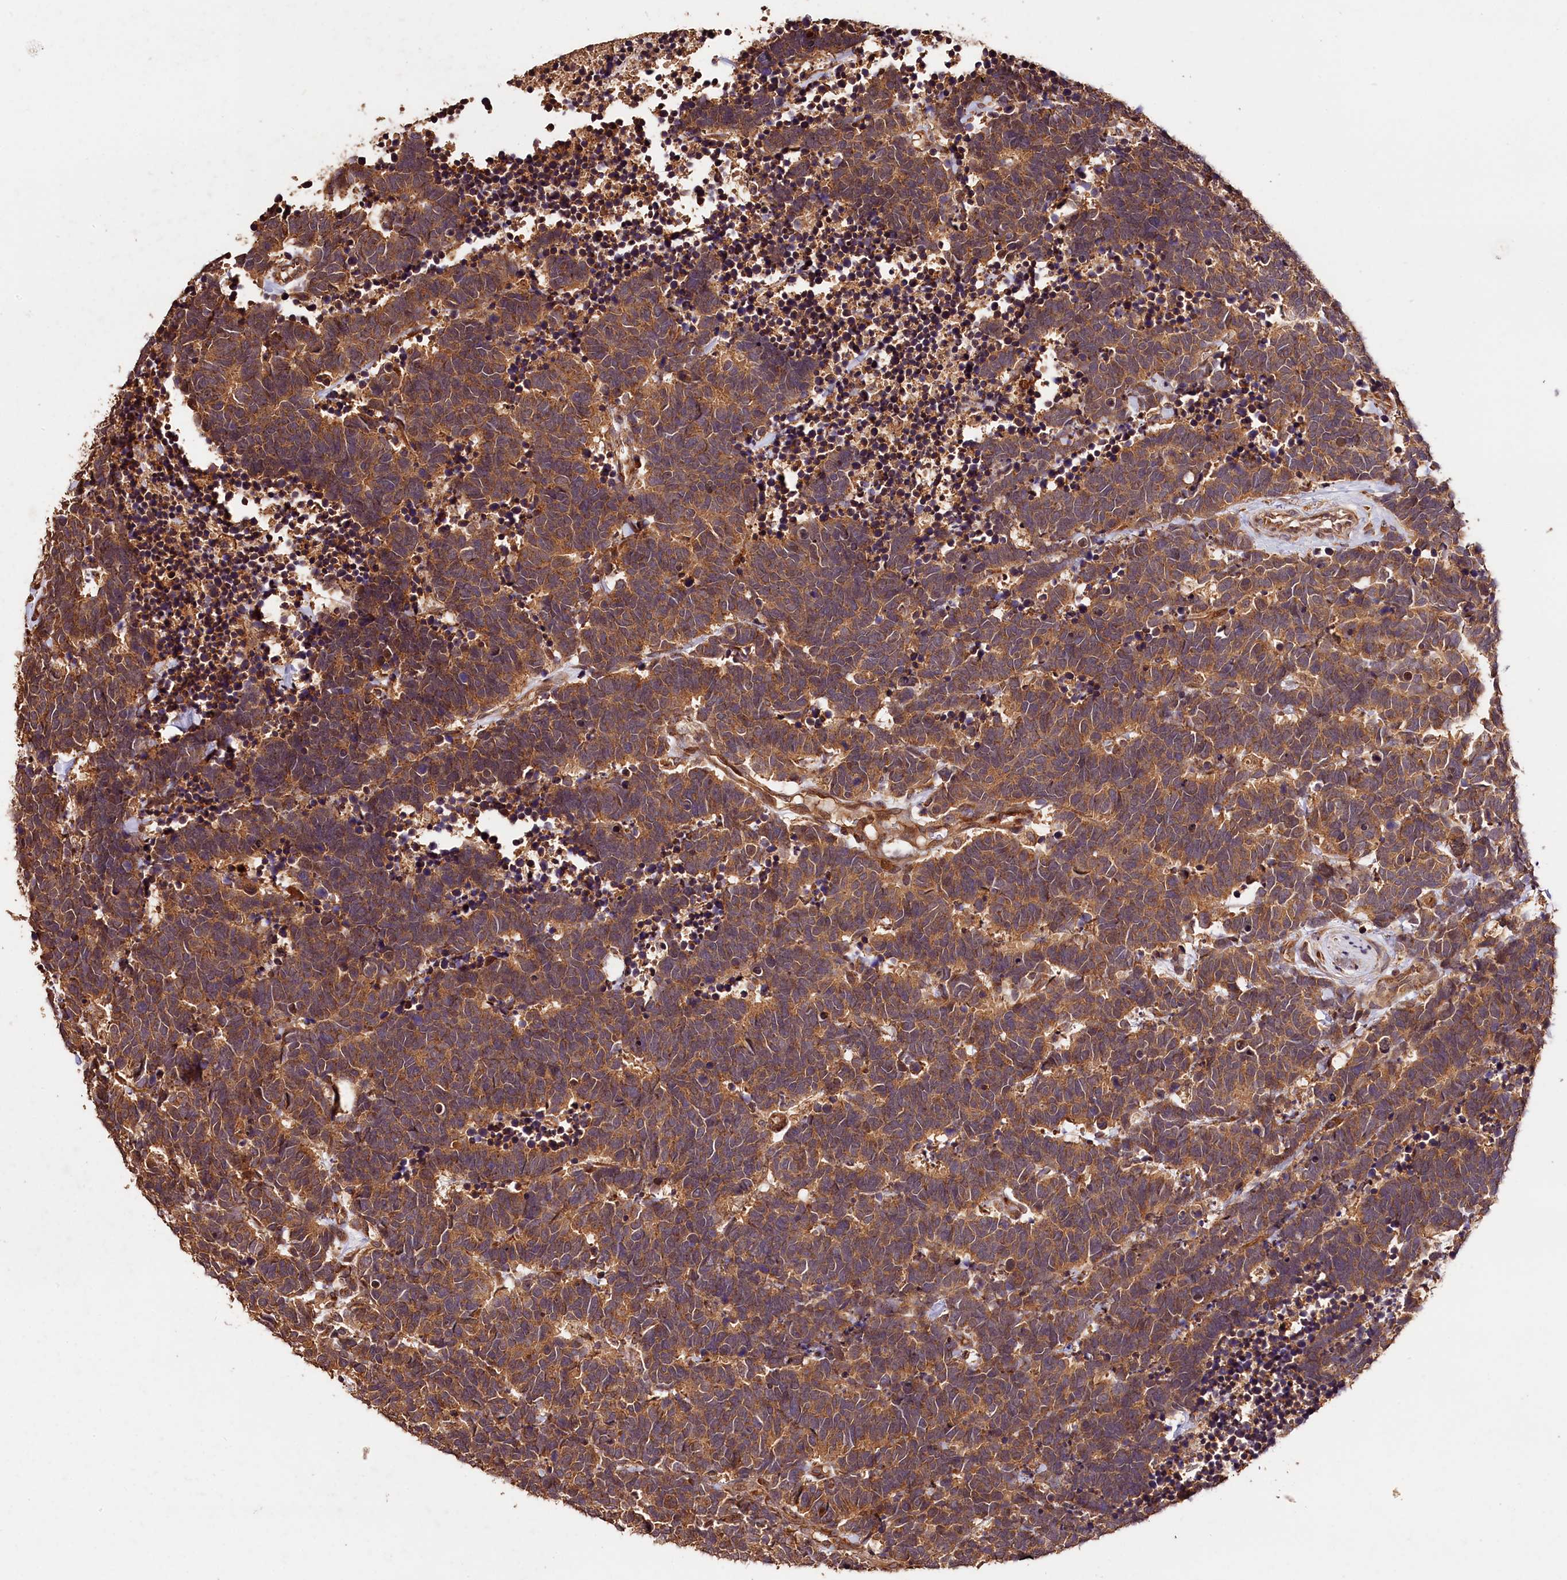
{"staining": {"intensity": "moderate", "quantity": ">75%", "location": "cytoplasmic/membranous"}, "tissue": "carcinoid", "cell_type": "Tumor cells", "image_type": "cancer", "snomed": [{"axis": "morphology", "description": "Carcinoma, NOS"}, {"axis": "morphology", "description": "Carcinoid, malignant, NOS"}, {"axis": "topography", "description": "Urinary bladder"}], "caption": "A photomicrograph showing moderate cytoplasmic/membranous expression in about >75% of tumor cells in carcinoid, as visualized by brown immunohistochemical staining.", "gene": "KPTN", "patient": {"sex": "male", "age": 57}}